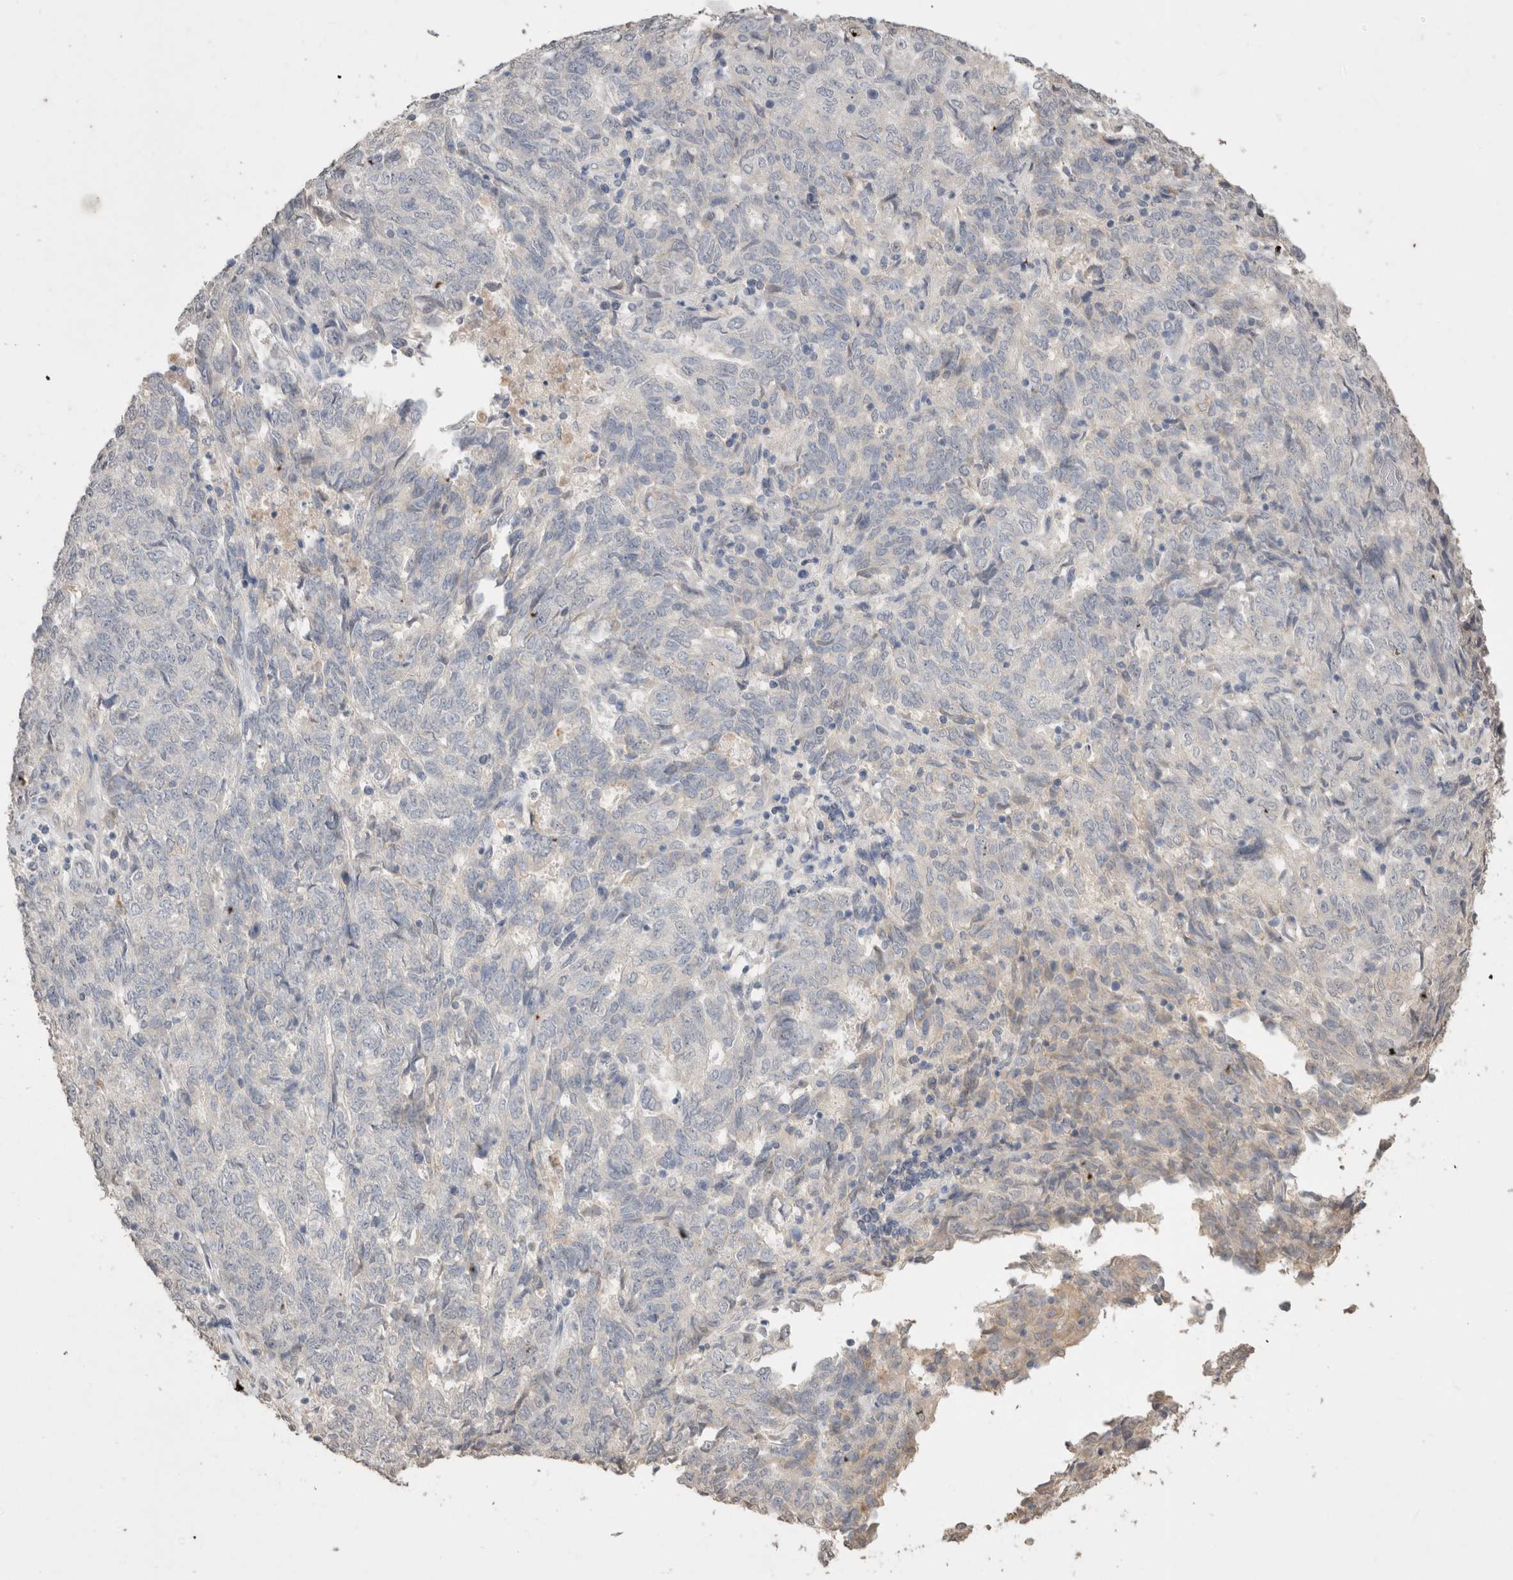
{"staining": {"intensity": "negative", "quantity": "none", "location": "none"}, "tissue": "endometrial cancer", "cell_type": "Tumor cells", "image_type": "cancer", "snomed": [{"axis": "morphology", "description": "Adenocarcinoma, NOS"}, {"axis": "topography", "description": "Endometrium"}], "caption": "The image exhibits no significant expression in tumor cells of adenocarcinoma (endometrial).", "gene": "NAALADL2", "patient": {"sex": "female", "age": 80}}